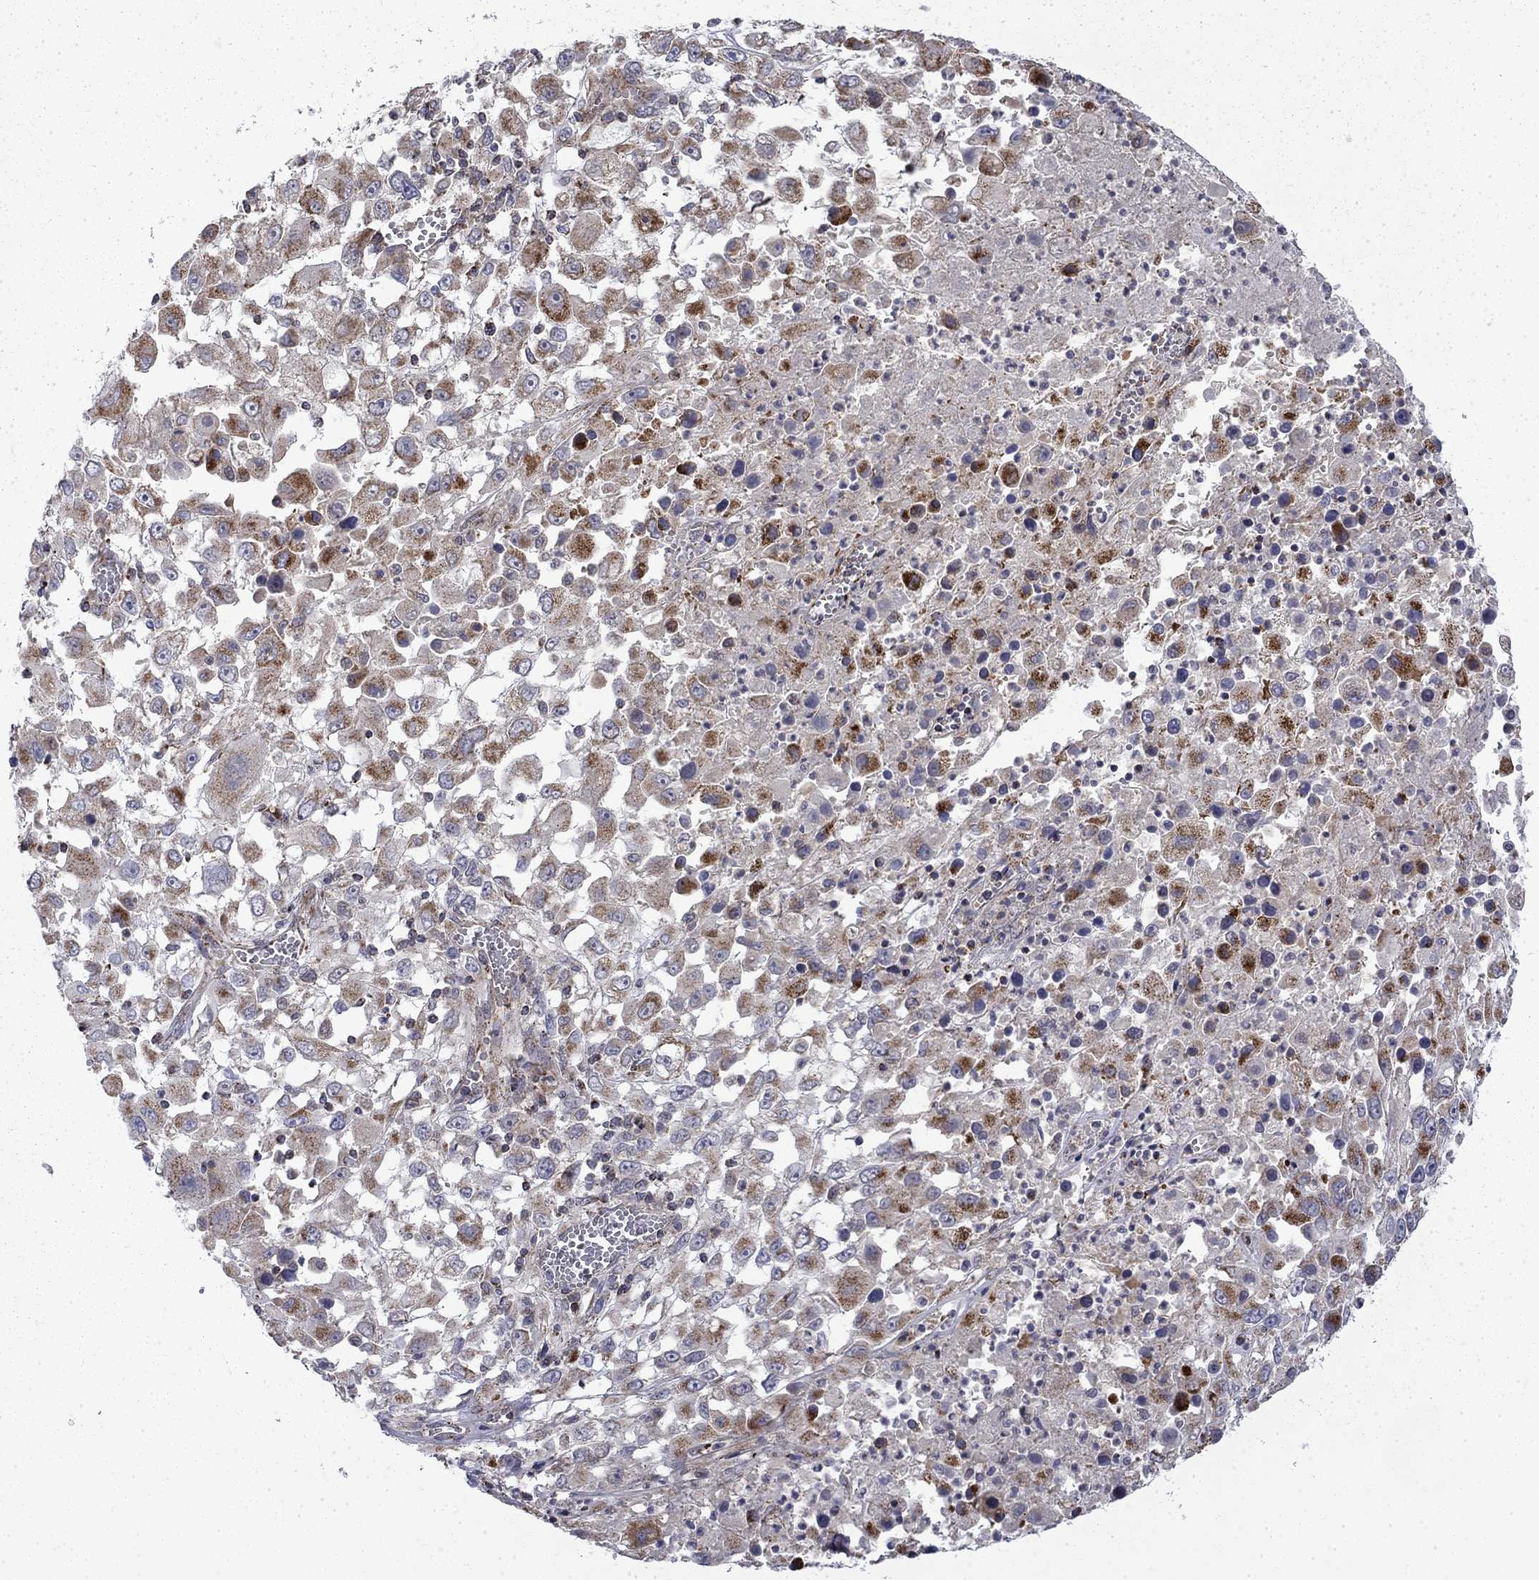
{"staining": {"intensity": "moderate", "quantity": "25%-75%", "location": "cytoplasmic/membranous"}, "tissue": "melanoma", "cell_type": "Tumor cells", "image_type": "cancer", "snomed": [{"axis": "morphology", "description": "Malignant melanoma, Metastatic site"}, {"axis": "topography", "description": "Soft tissue"}], "caption": "Immunohistochemistry image of neoplastic tissue: malignant melanoma (metastatic site) stained using IHC exhibits medium levels of moderate protein expression localized specifically in the cytoplasmic/membranous of tumor cells, appearing as a cytoplasmic/membranous brown color.", "gene": "PCBP3", "patient": {"sex": "male", "age": 50}}